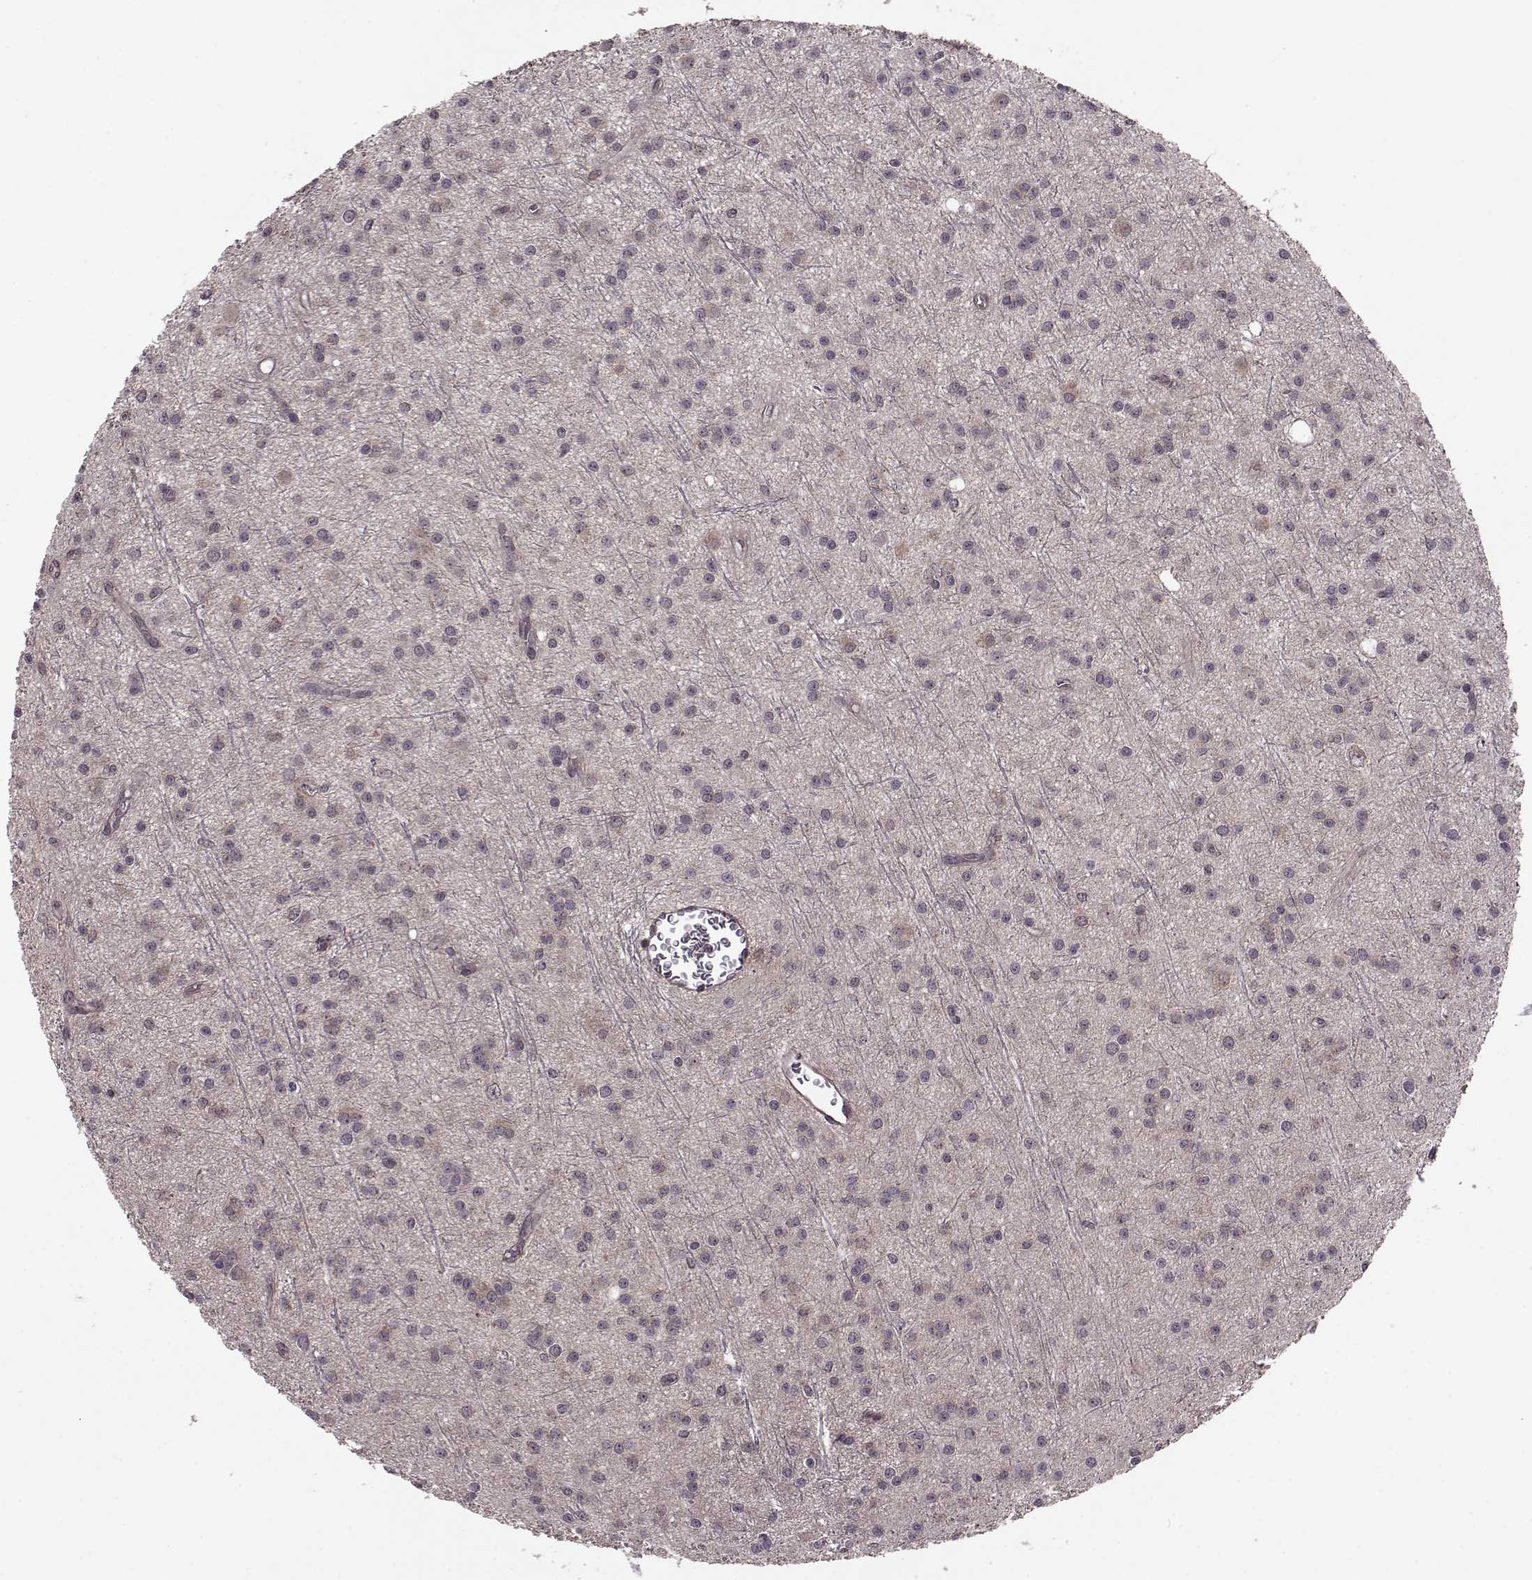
{"staining": {"intensity": "negative", "quantity": "none", "location": "none"}, "tissue": "glioma", "cell_type": "Tumor cells", "image_type": "cancer", "snomed": [{"axis": "morphology", "description": "Glioma, malignant, Low grade"}, {"axis": "topography", "description": "Brain"}], "caption": "Tumor cells are negative for protein expression in human glioma.", "gene": "FNIP2", "patient": {"sex": "male", "age": 27}}